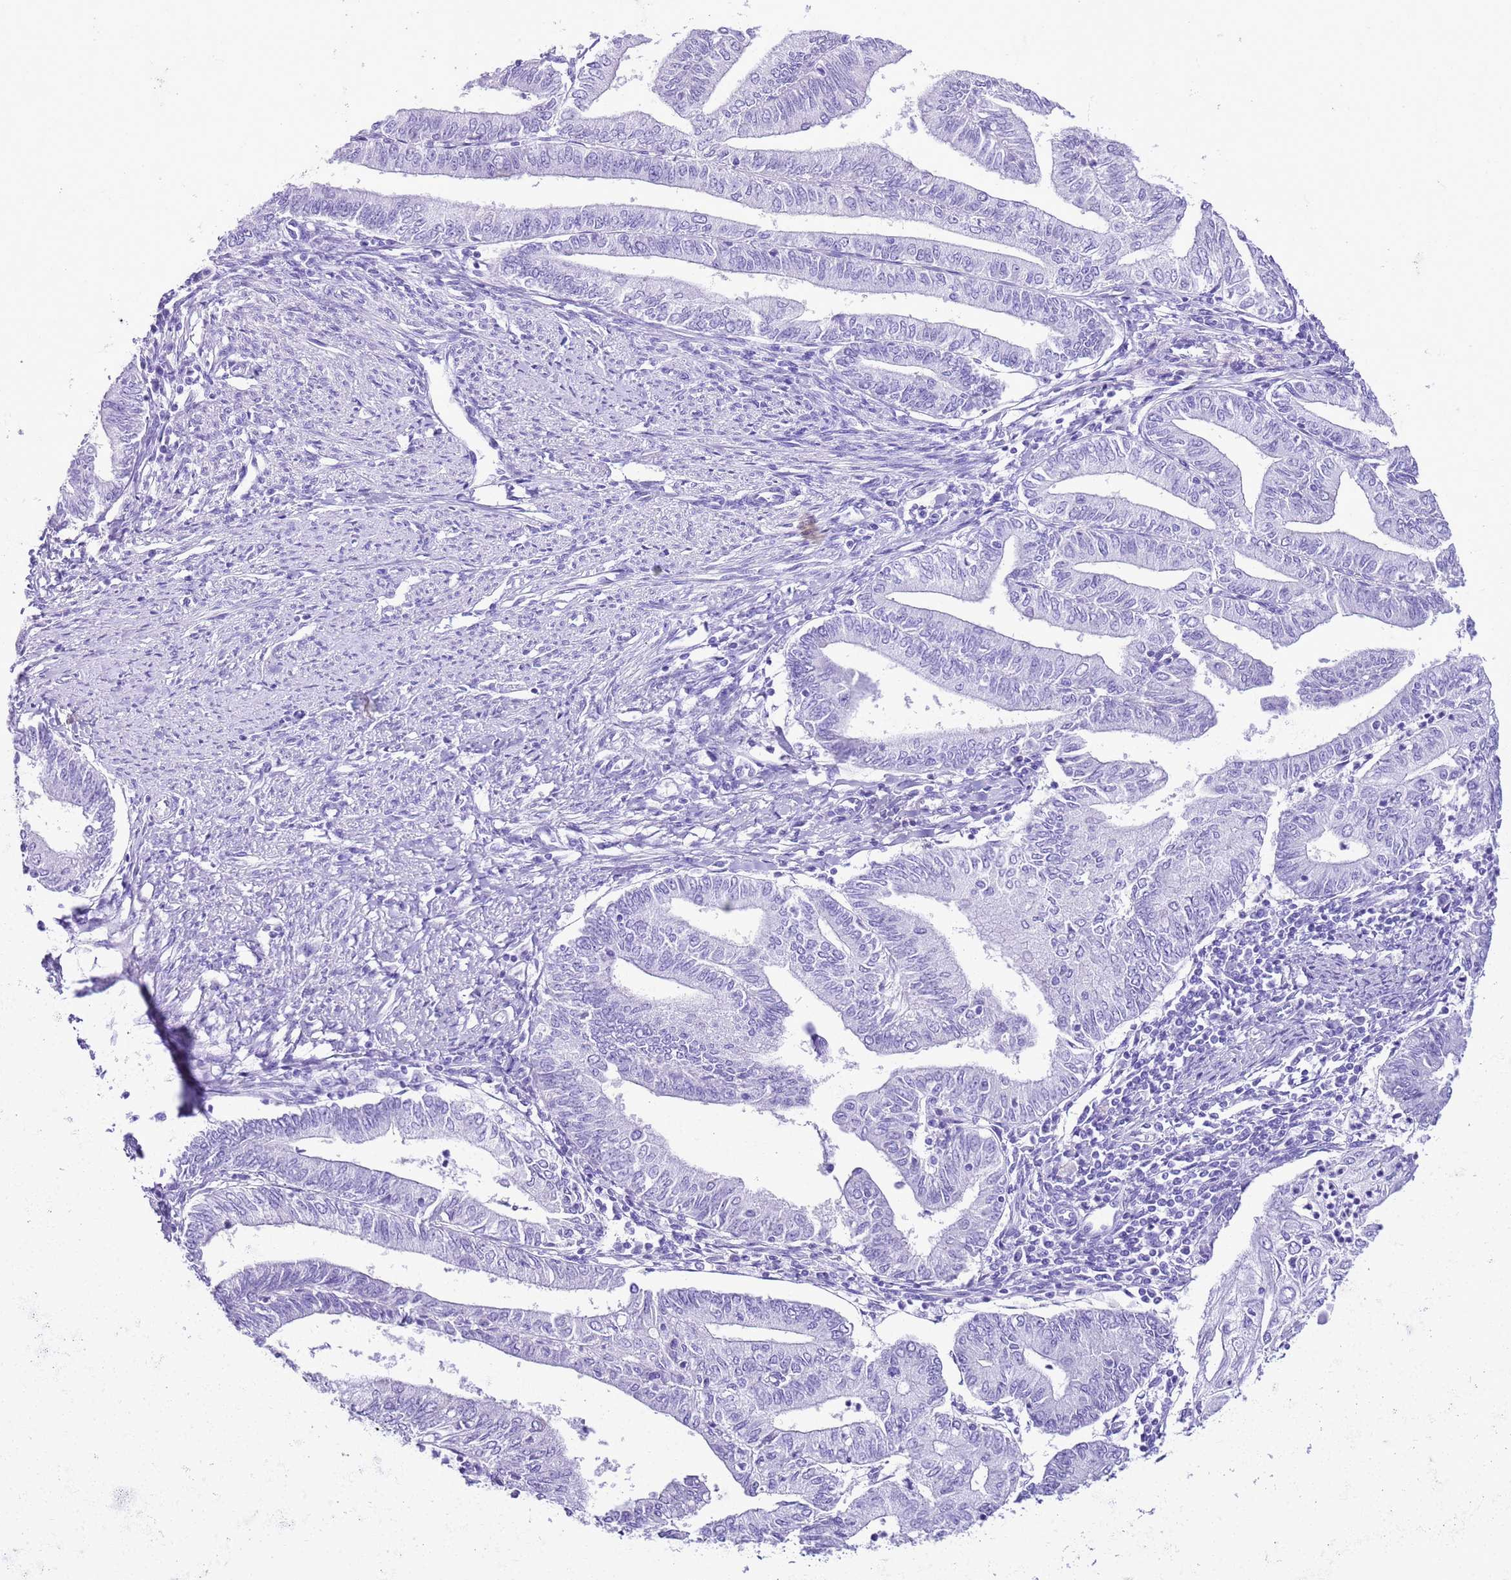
{"staining": {"intensity": "negative", "quantity": "none", "location": "none"}, "tissue": "endometrial cancer", "cell_type": "Tumor cells", "image_type": "cancer", "snomed": [{"axis": "morphology", "description": "Adenocarcinoma, NOS"}, {"axis": "topography", "description": "Endometrium"}], "caption": "There is no significant expression in tumor cells of adenocarcinoma (endometrial).", "gene": "KCNC1", "patient": {"sex": "female", "age": 66}}